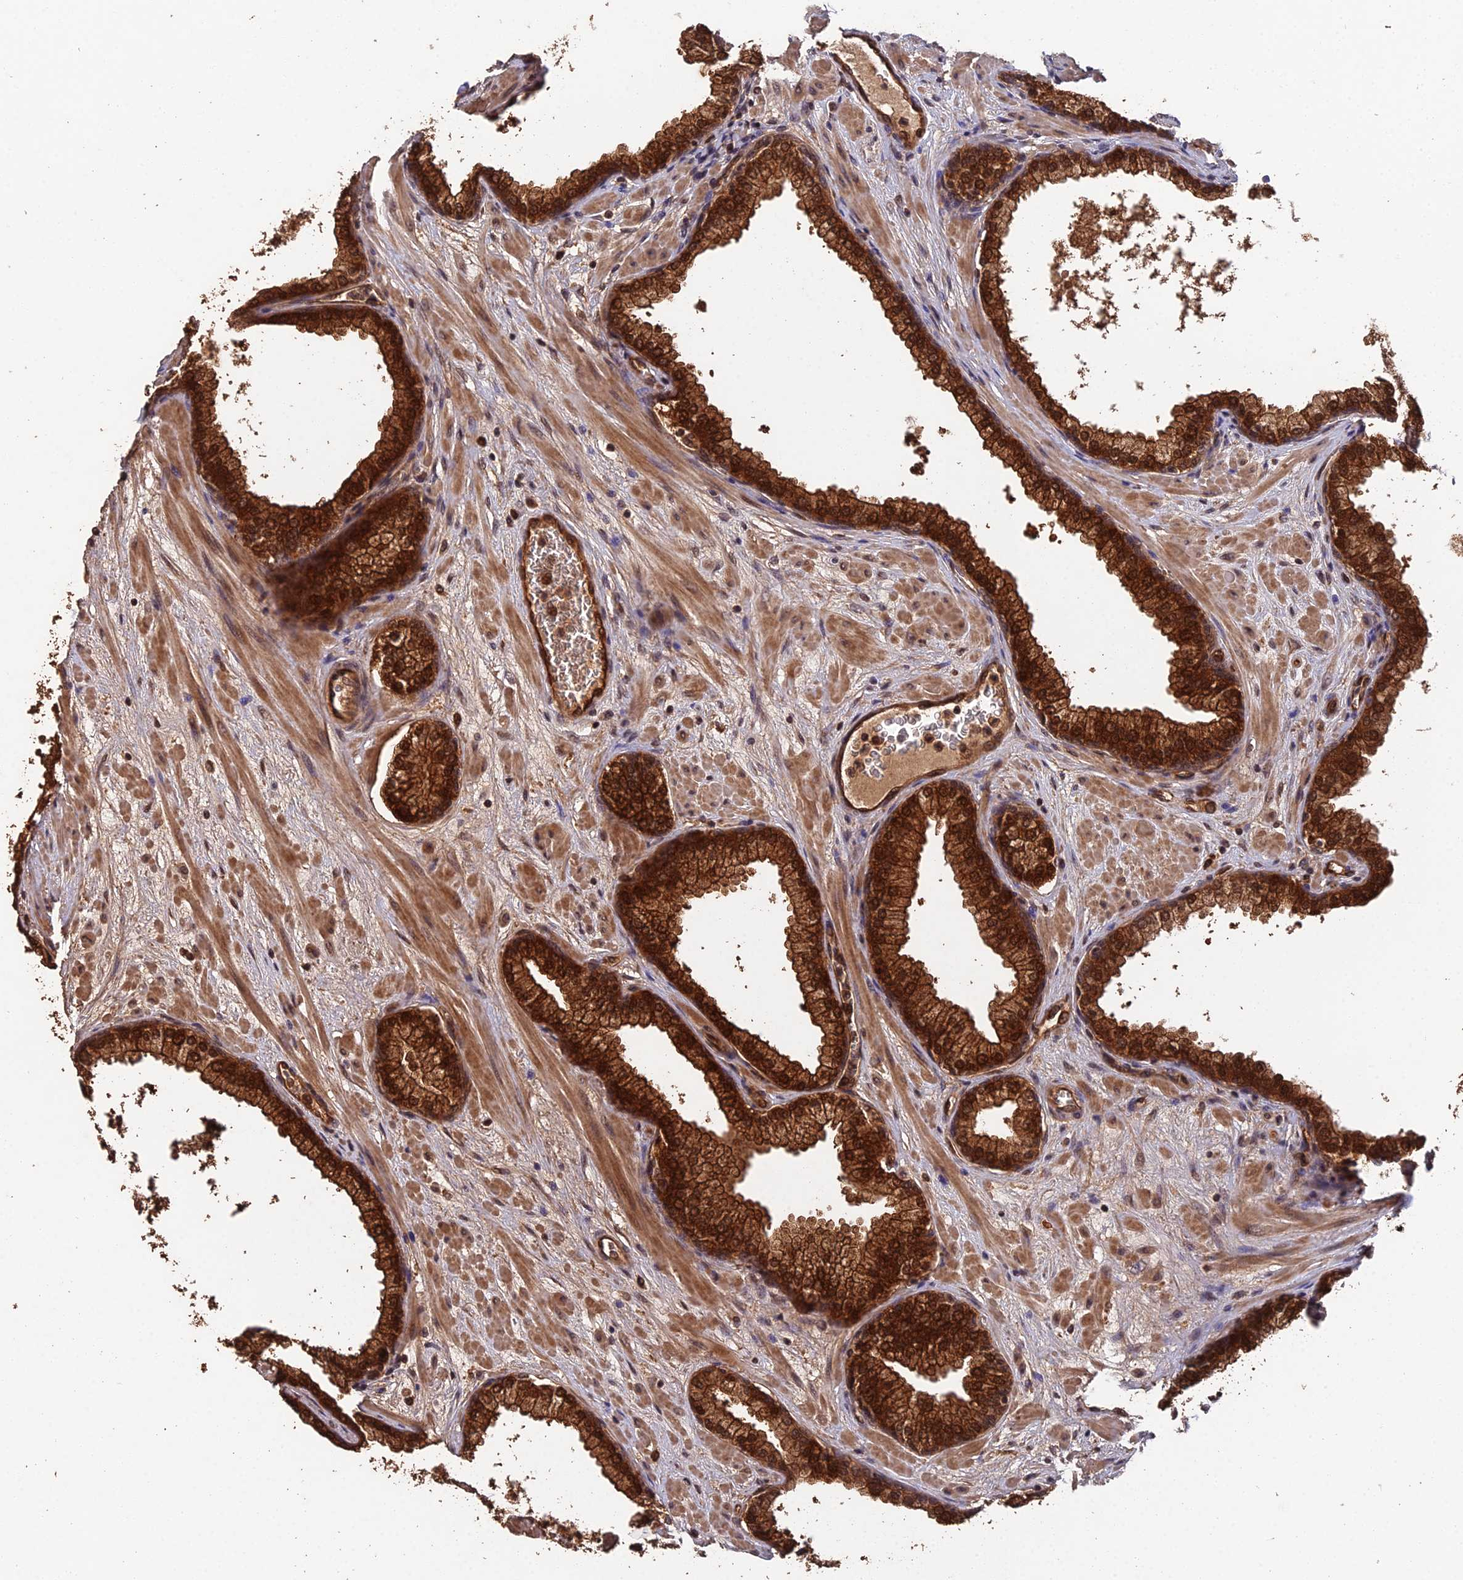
{"staining": {"intensity": "strong", "quantity": ">75%", "location": "cytoplasmic/membranous,nuclear"}, "tissue": "prostate", "cell_type": "Glandular cells", "image_type": "normal", "snomed": [{"axis": "morphology", "description": "Normal tissue, NOS"}, {"axis": "morphology", "description": "Urothelial carcinoma, Low grade"}, {"axis": "topography", "description": "Urinary bladder"}, {"axis": "topography", "description": "Prostate"}], "caption": "Immunohistochemical staining of normal human prostate reveals >75% levels of strong cytoplasmic/membranous,nuclear protein positivity in about >75% of glandular cells. (DAB IHC with brightfield microscopy, high magnification).", "gene": "RALGAPA2", "patient": {"sex": "male", "age": 60}}